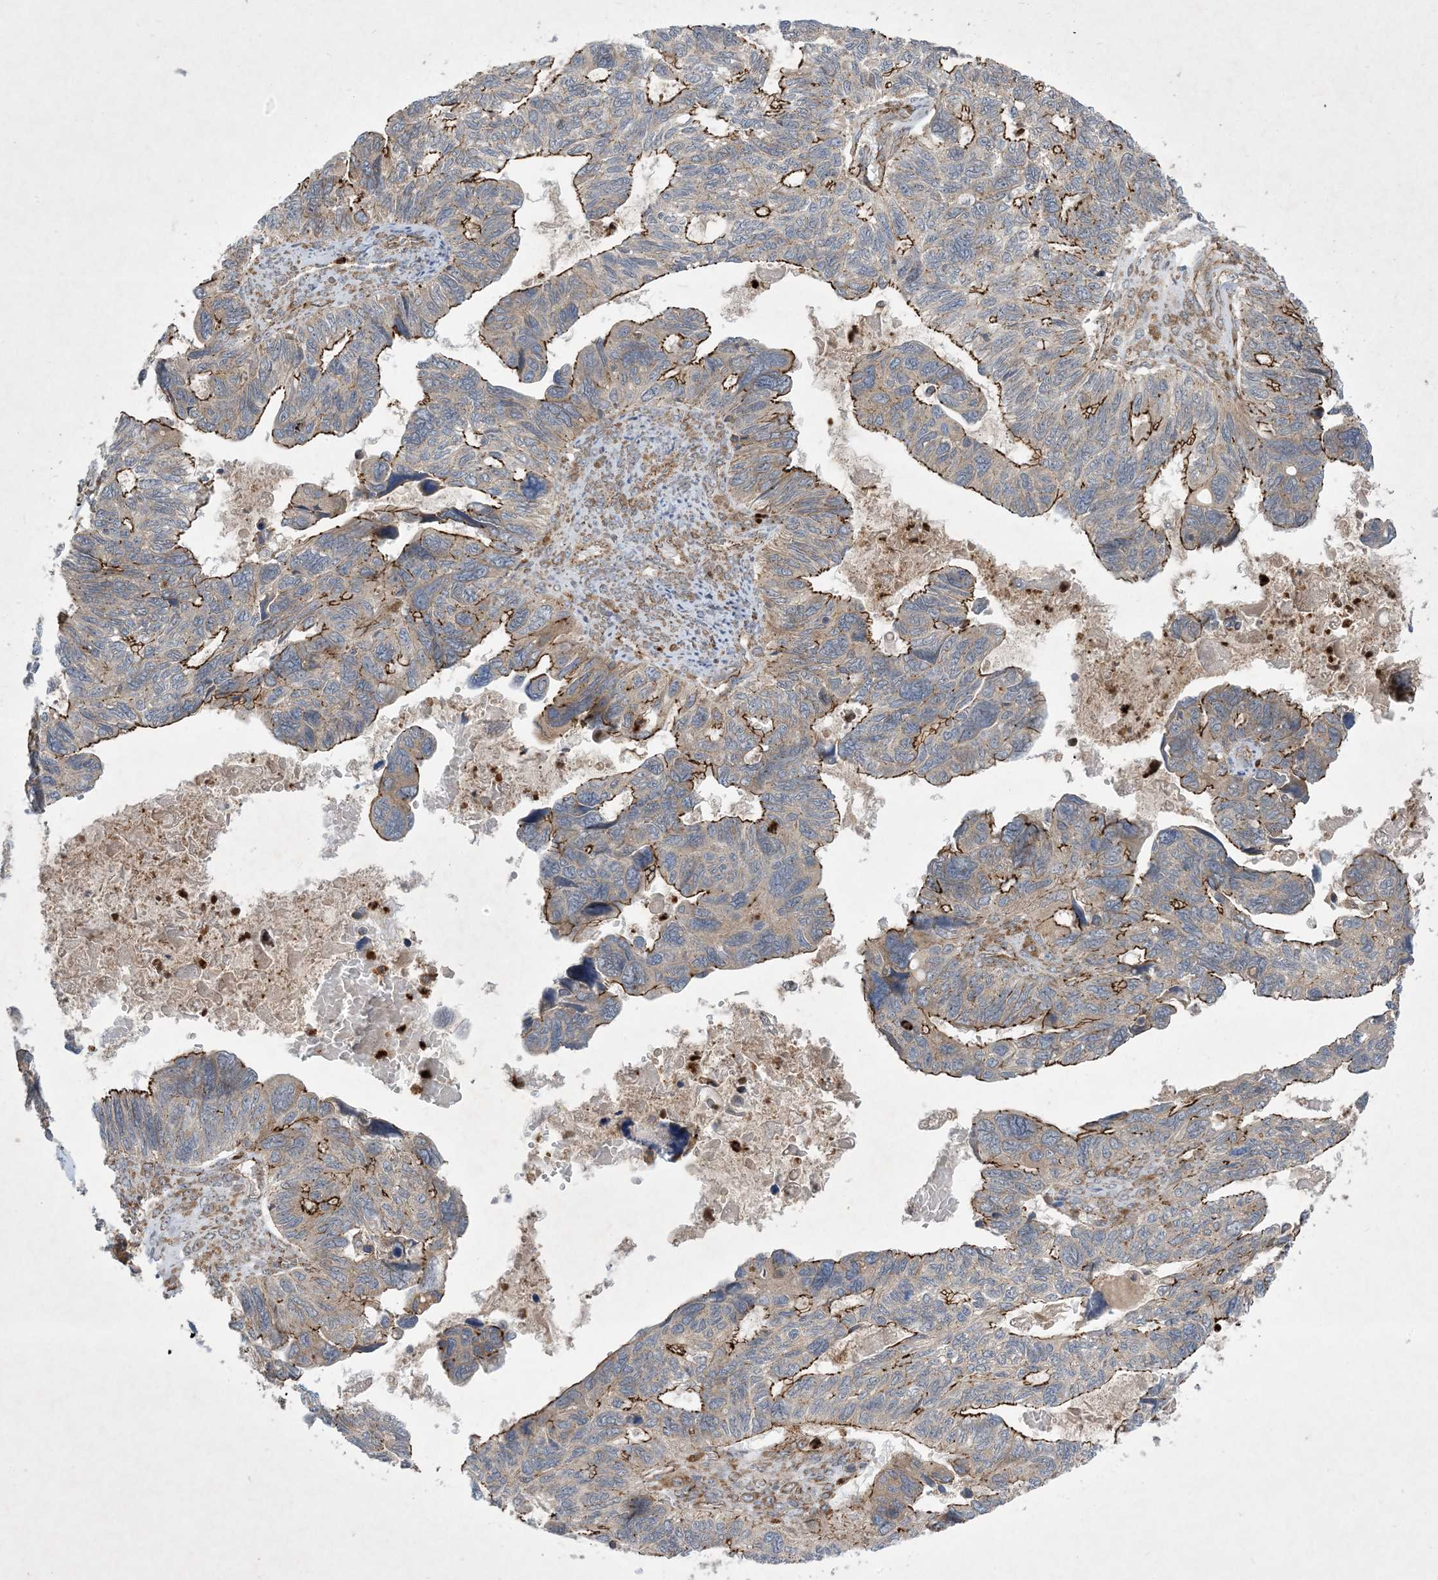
{"staining": {"intensity": "moderate", "quantity": "25%-75%", "location": "cytoplasmic/membranous"}, "tissue": "ovarian cancer", "cell_type": "Tumor cells", "image_type": "cancer", "snomed": [{"axis": "morphology", "description": "Cystadenocarcinoma, serous, NOS"}, {"axis": "topography", "description": "Ovary"}], "caption": "A brown stain labels moderate cytoplasmic/membranous expression of a protein in human ovarian cancer (serous cystadenocarcinoma) tumor cells.", "gene": "OTOP1", "patient": {"sex": "female", "age": 79}}